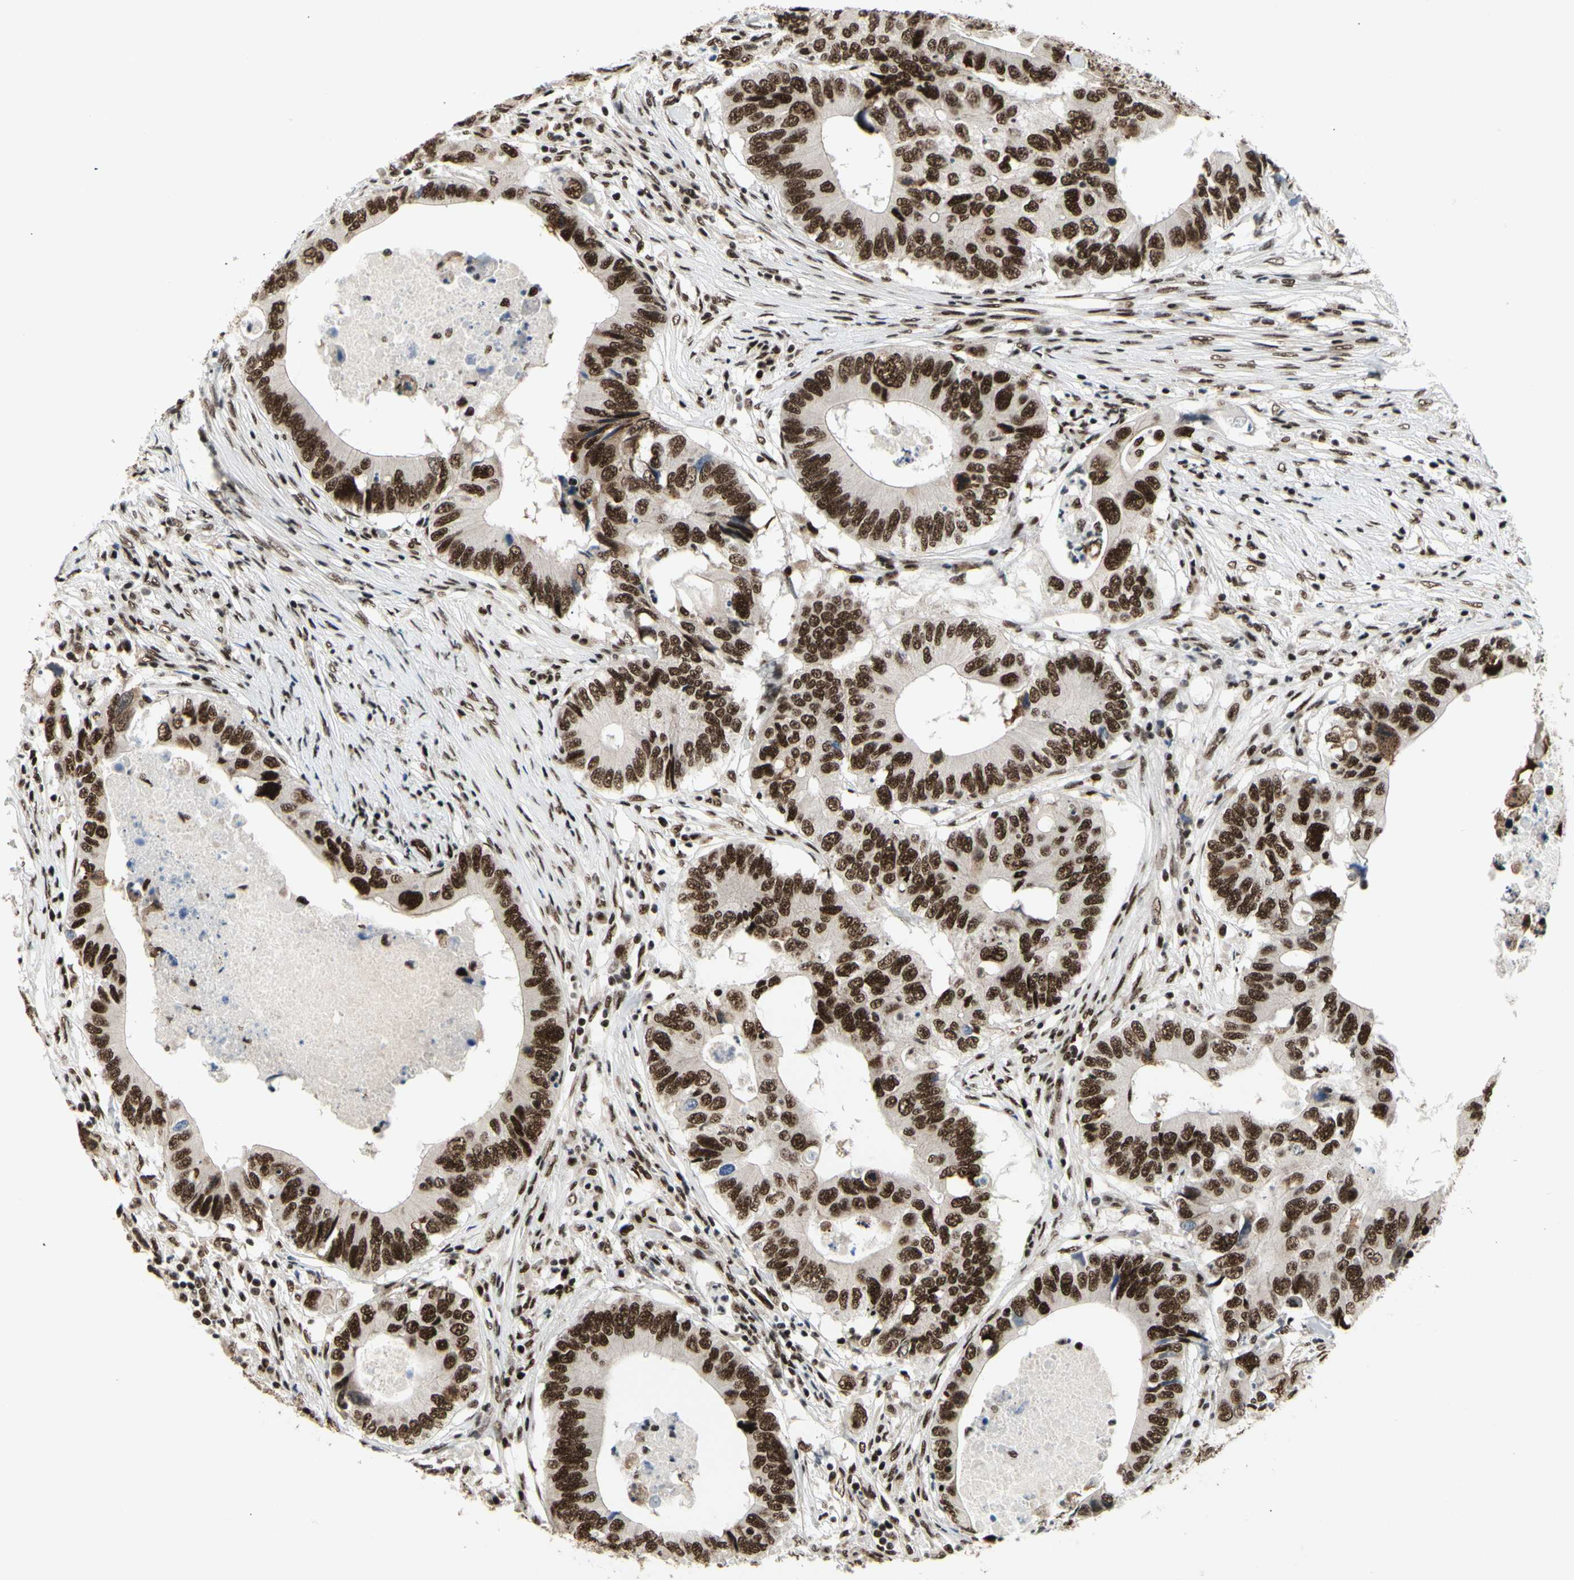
{"staining": {"intensity": "strong", "quantity": ">75%", "location": "nuclear"}, "tissue": "colorectal cancer", "cell_type": "Tumor cells", "image_type": "cancer", "snomed": [{"axis": "morphology", "description": "Adenocarcinoma, NOS"}, {"axis": "topography", "description": "Colon"}], "caption": "The micrograph reveals a brown stain indicating the presence of a protein in the nuclear of tumor cells in colorectal adenocarcinoma. (Stains: DAB (3,3'-diaminobenzidine) in brown, nuclei in blue, Microscopy: brightfield microscopy at high magnification).", "gene": "SRSF11", "patient": {"sex": "male", "age": 71}}